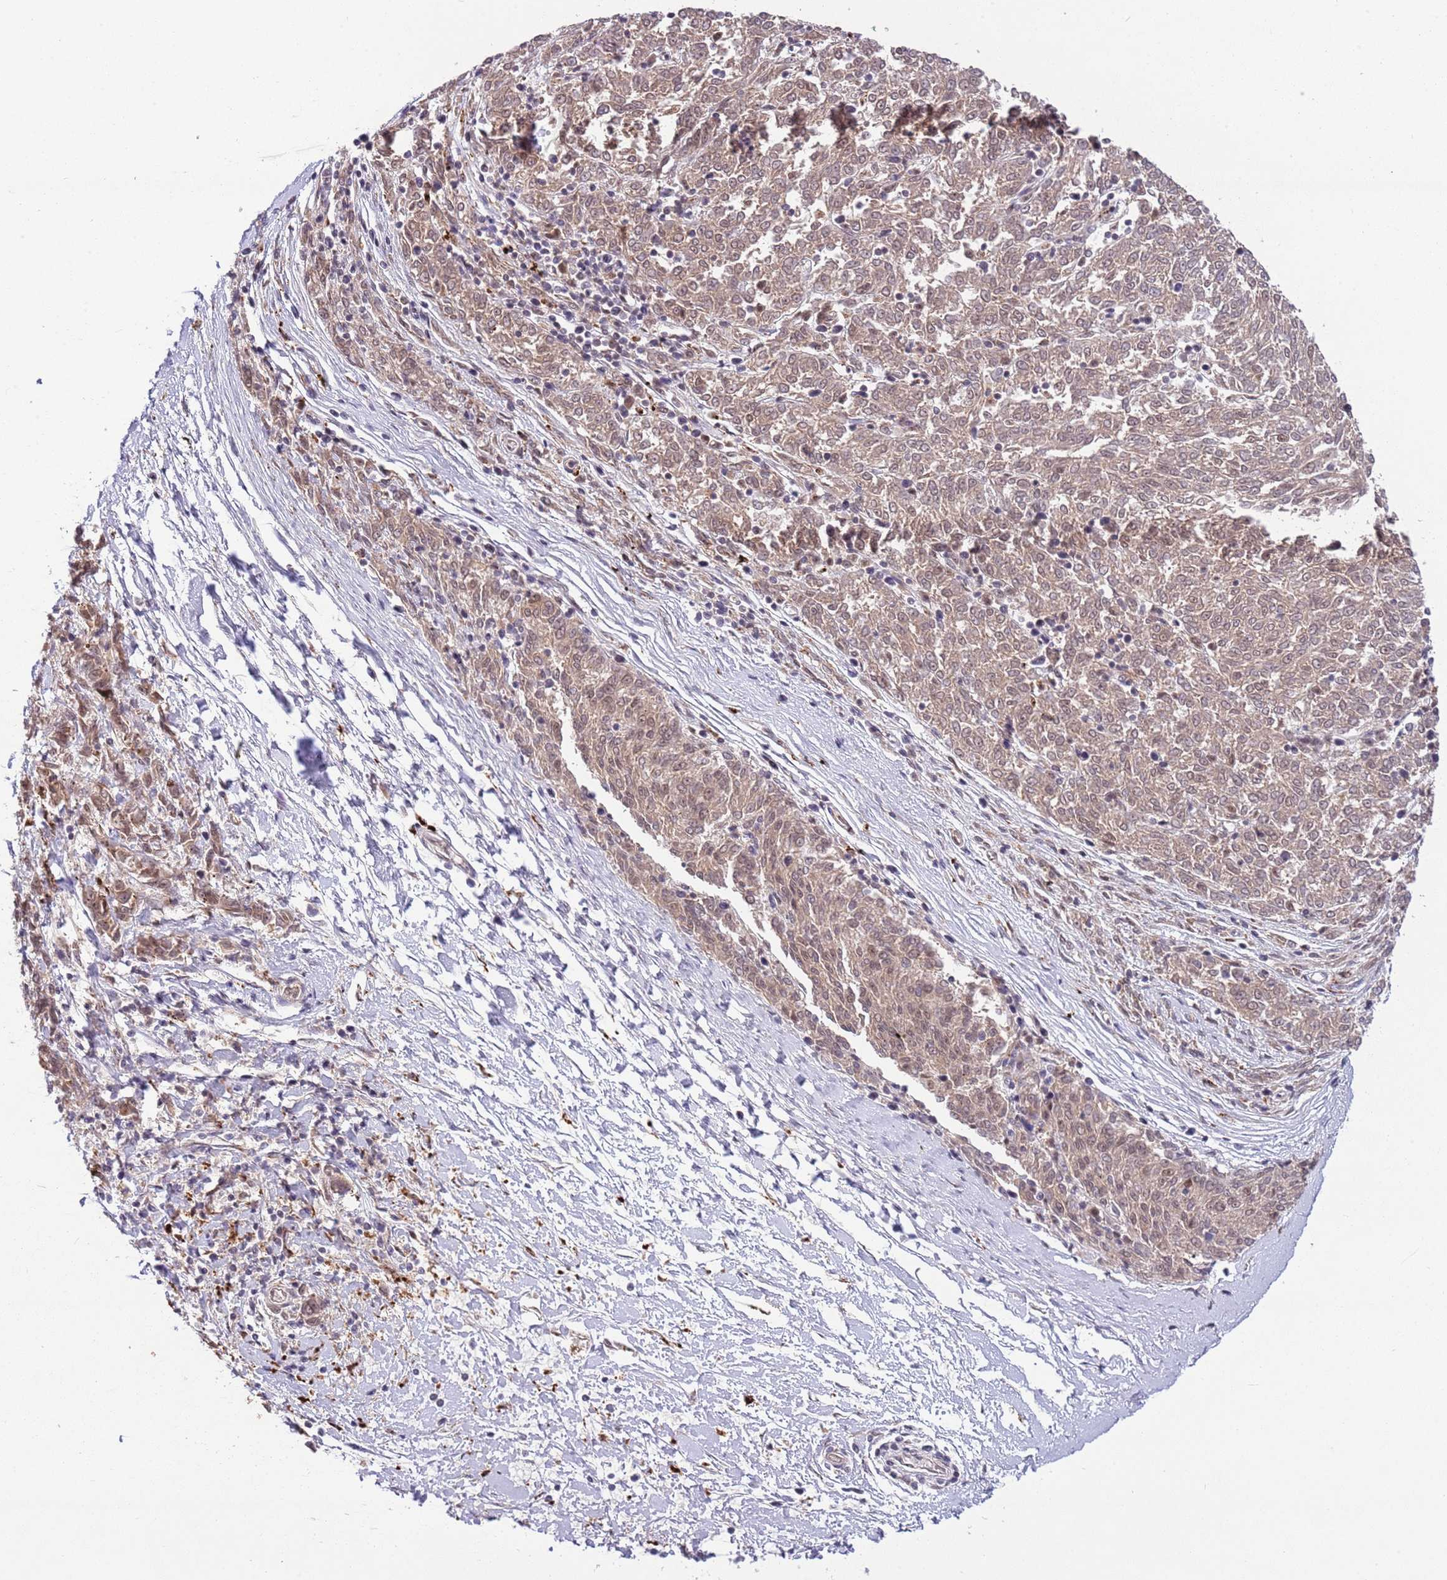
{"staining": {"intensity": "weak", "quantity": ">75%", "location": "cytoplasmic/membranous,nuclear"}, "tissue": "melanoma", "cell_type": "Tumor cells", "image_type": "cancer", "snomed": [{"axis": "morphology", "description": "Malignant melanoma, NOS"}, {"axis": "topography", "description": "Skin"}], "caption": "This micrograph demonstrates immunohistochemistry (IHC) staining of malignant melanoma, with low weak cytoplasmic/membranous and nuclear staining in approximately >75% of tumor cells.", "gene": "TRIM27", "patient": {"sex": "female", "age": 72}}